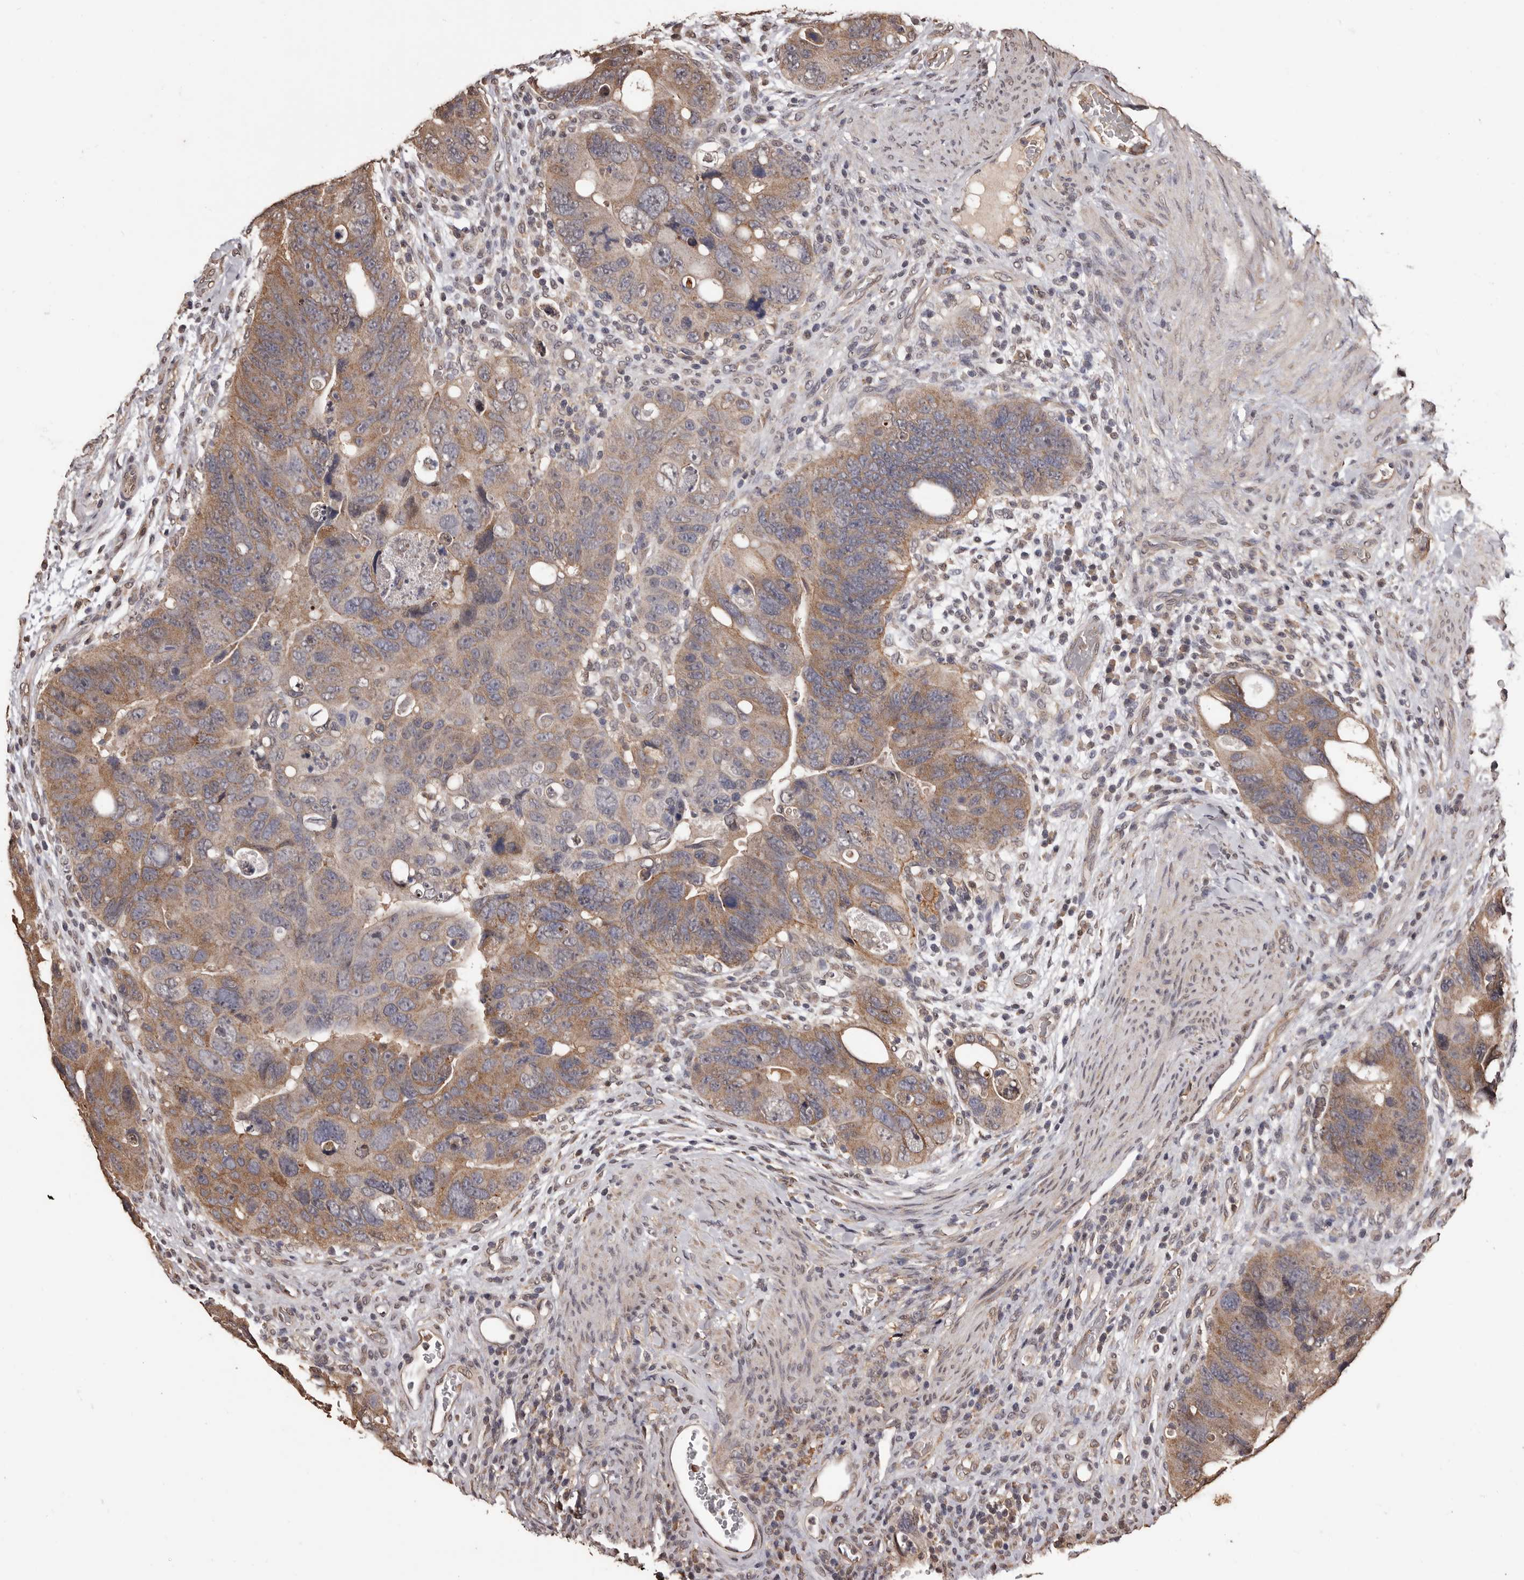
{"staining": {"intensity": "moderate", "quantity": ">75%", "location": "cytoplasmic/membranous"}, "tissue": "colorectal cancer", "cell_type": "Tumor cells", "image_type": "cancer", "snomed": [{"axis": "morphology", "description": "Adenocarcinoma, NOS"}, {"axis": "topography", "description": "Rectum"}], "caption": "Adenocarcinoma (colorectal) stained with a brown dye displays moderate cytoplasmic/membranous positive expression in about >75% of tumor cells.", "gene": "NAV1", "patient": {"sex": "male", "age": 59}}